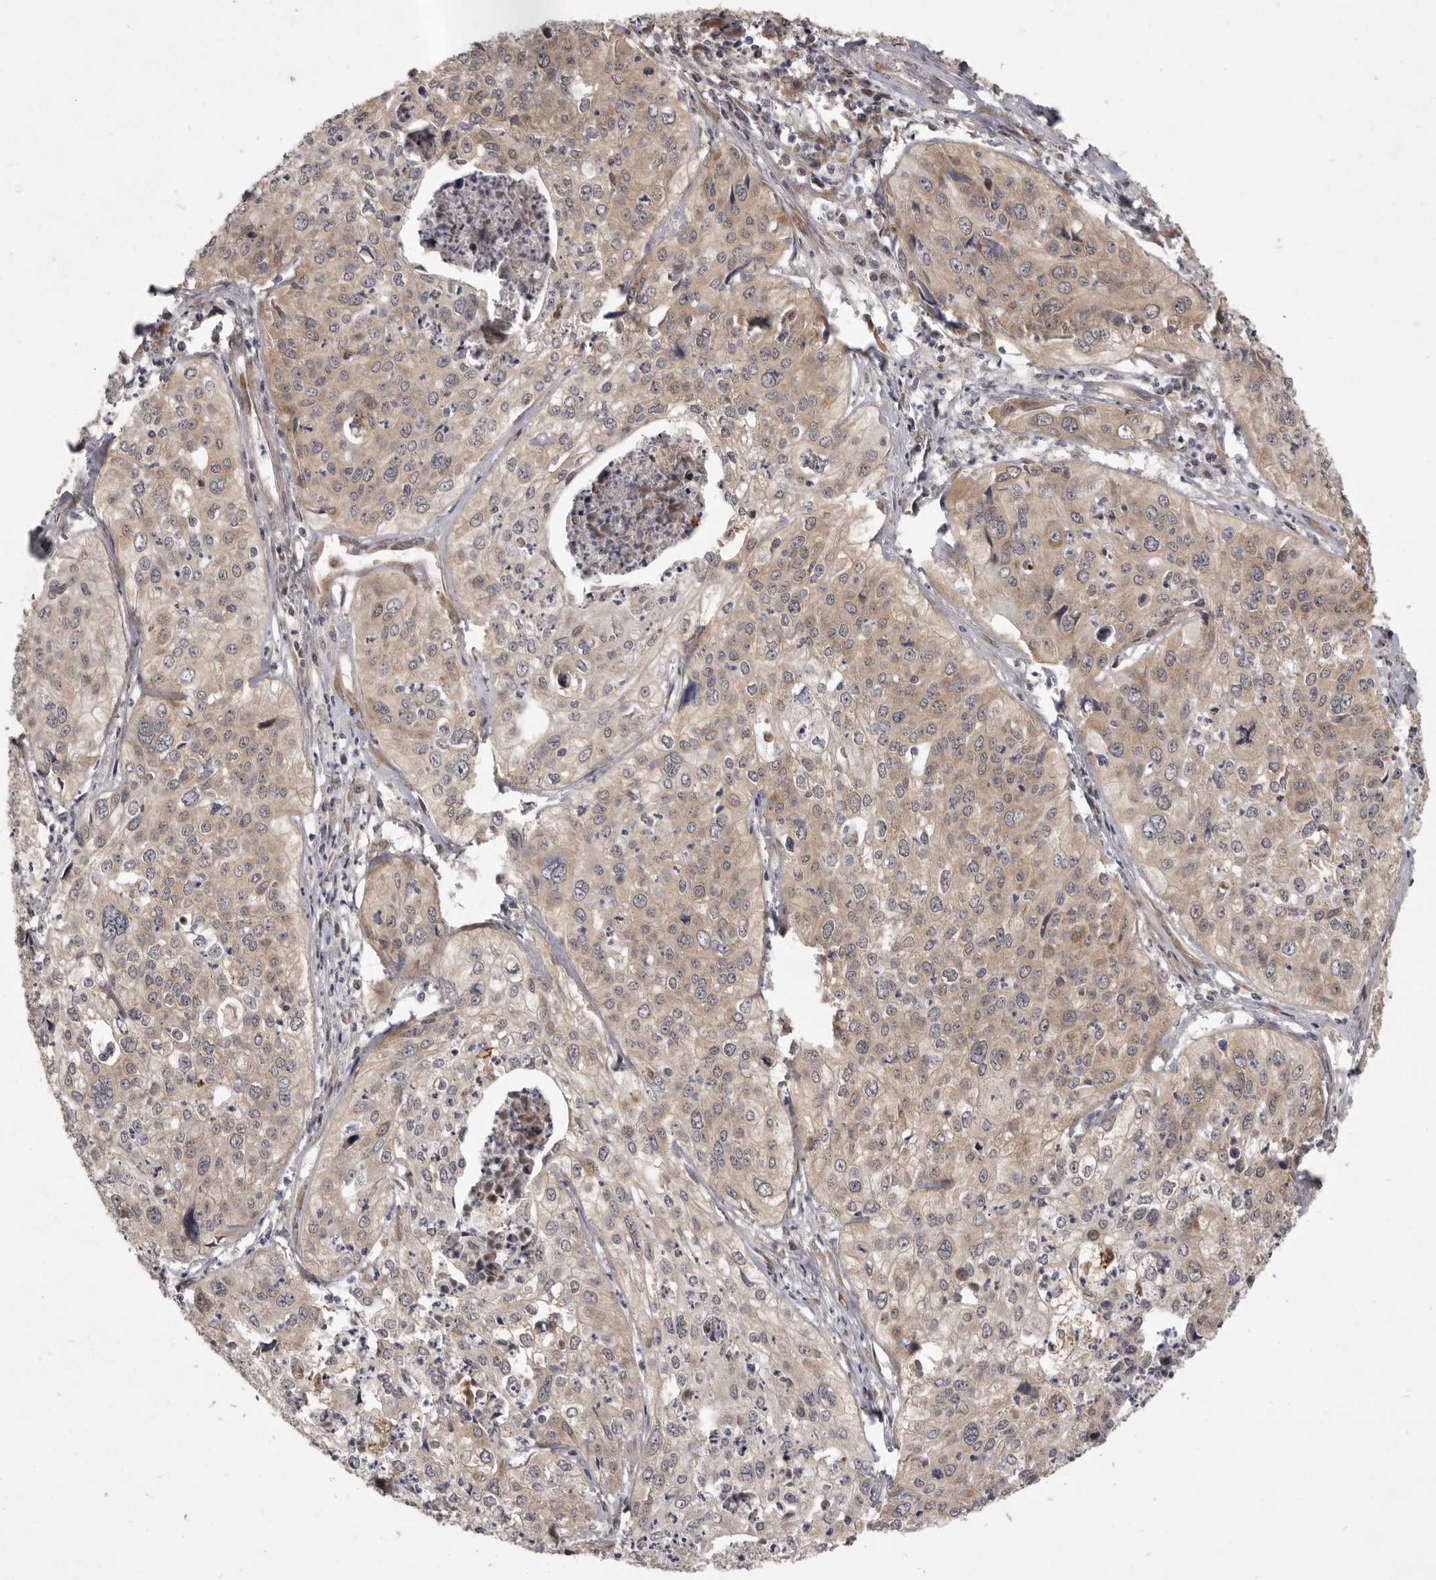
{"staining": {"intensity": "weak", "quantity": ">75%", "location": "cytoplasmic/membranous"}, "tissue": "cervical cancer", "cell_type": "Tumor cells", "image_type": "cancer", "snomed": [{"axis": "morphology", "description": "Squamous cell carcinoma, NOS"}, {"axis": "topography", "description": "Cervix"}], "caption": "DAB immunohistochemical staining of cervical cancer (squamous cell carcinoma) demonstrates weak cytoplasmic/membranous protein expression in about >75% of tumor cells. The staining is performed using DAB brown chromogen to label protein expression. The nuclei are counter-stained blue using hematoxylin.", "gene": "TBC1D8B", "patient": {"sex": "female", "age": 31}}